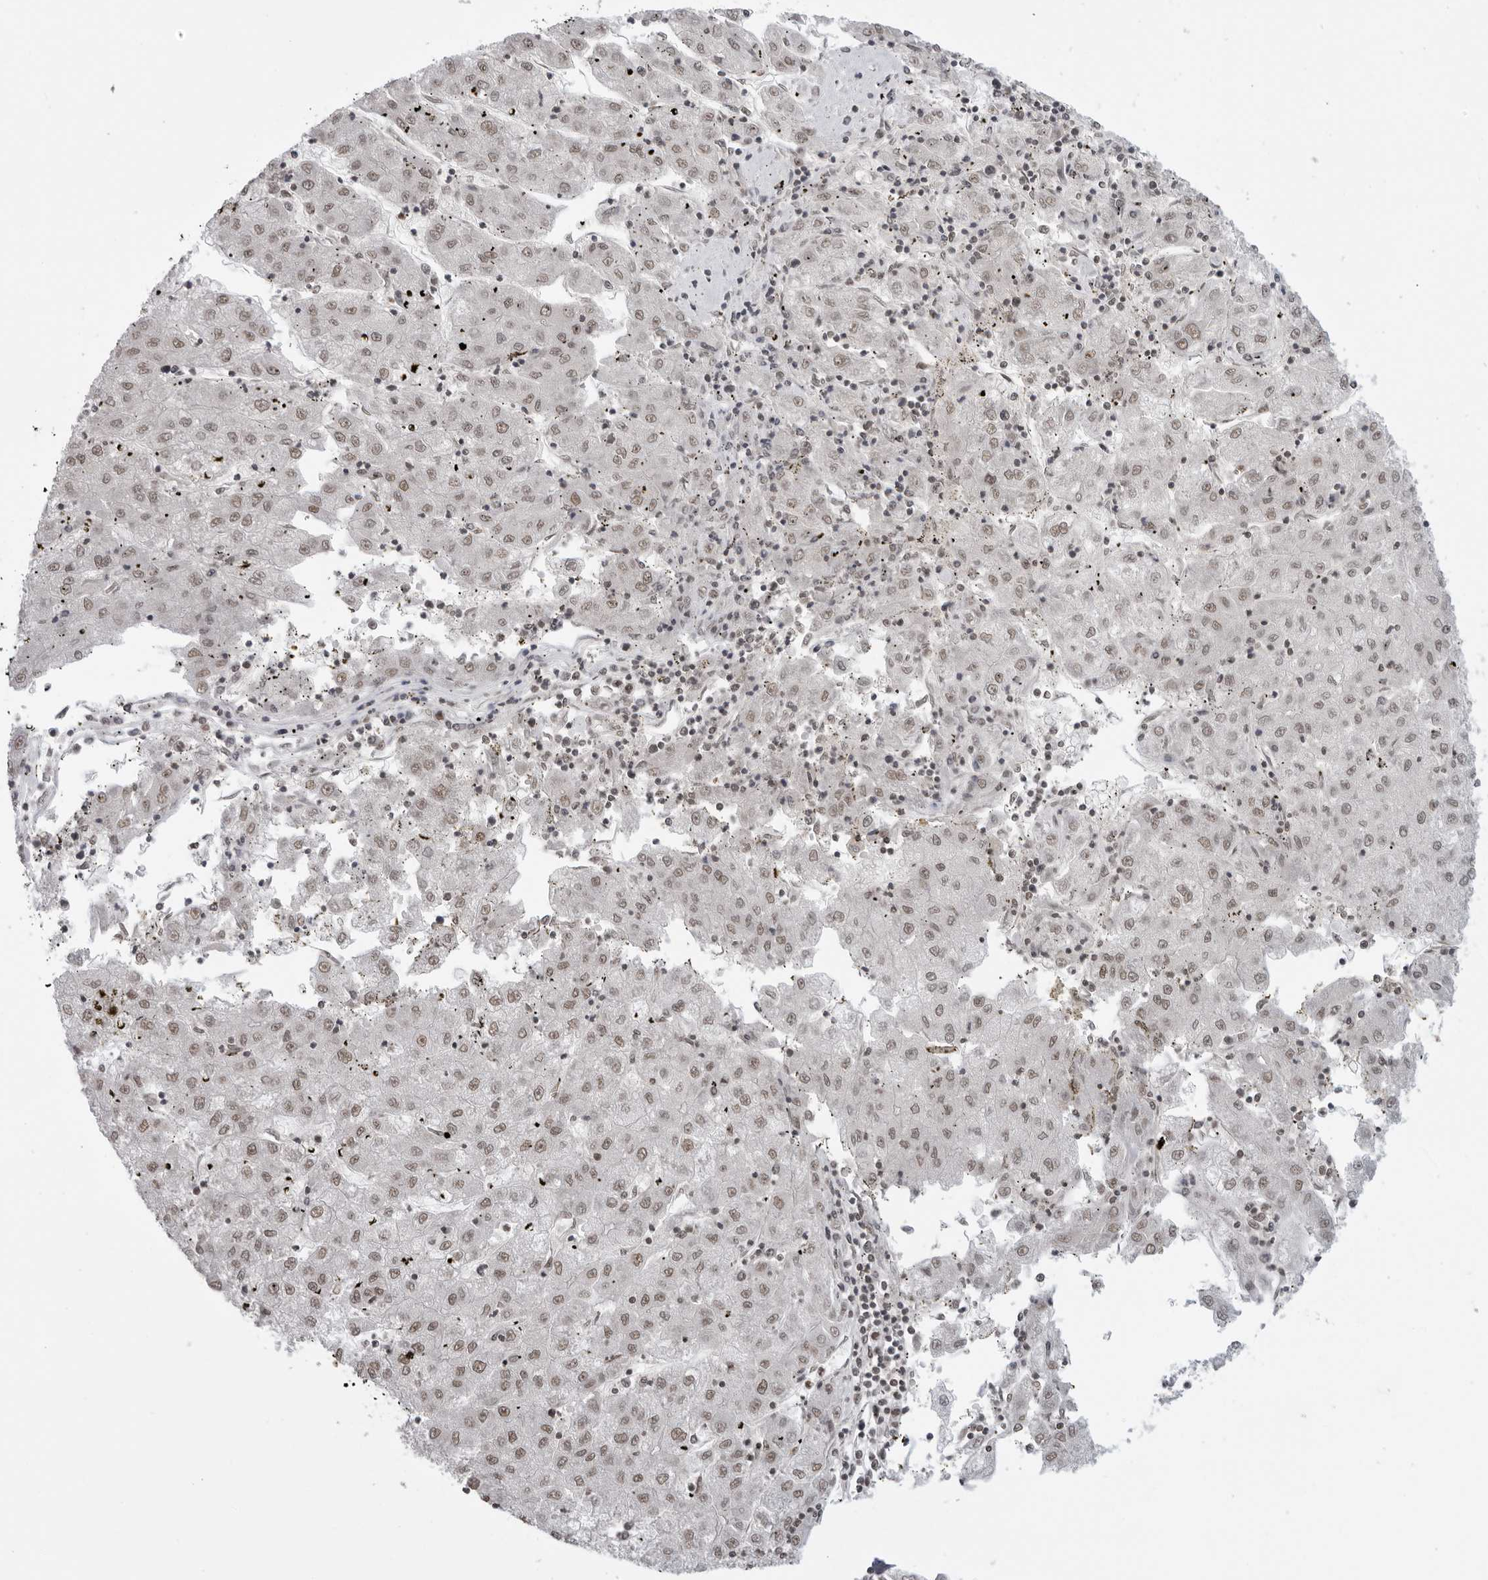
{"staining": {"intensity": "weak", "quantity": ">75%", "location": "nuclear"}, "tissue": "liver cancer", "cell_type": "Tumor cells", "image_type": "cancer", "snomed": [{"axis": "morphology", "description": "Carcinoma, Hepatocellular, NOS"}, {"axis": "topography", "description": "Liver"}], "caption": "A brown stain highlights weak nuclear staining of a protein in human liver cancer tumor cells. The staining is performed using DAB brown chromogen to label protein expression. The nuclei are counter-stained blue using hematoxylin.", "gene": "RPA2", "patient": {"sex": "male", "age": 72}}